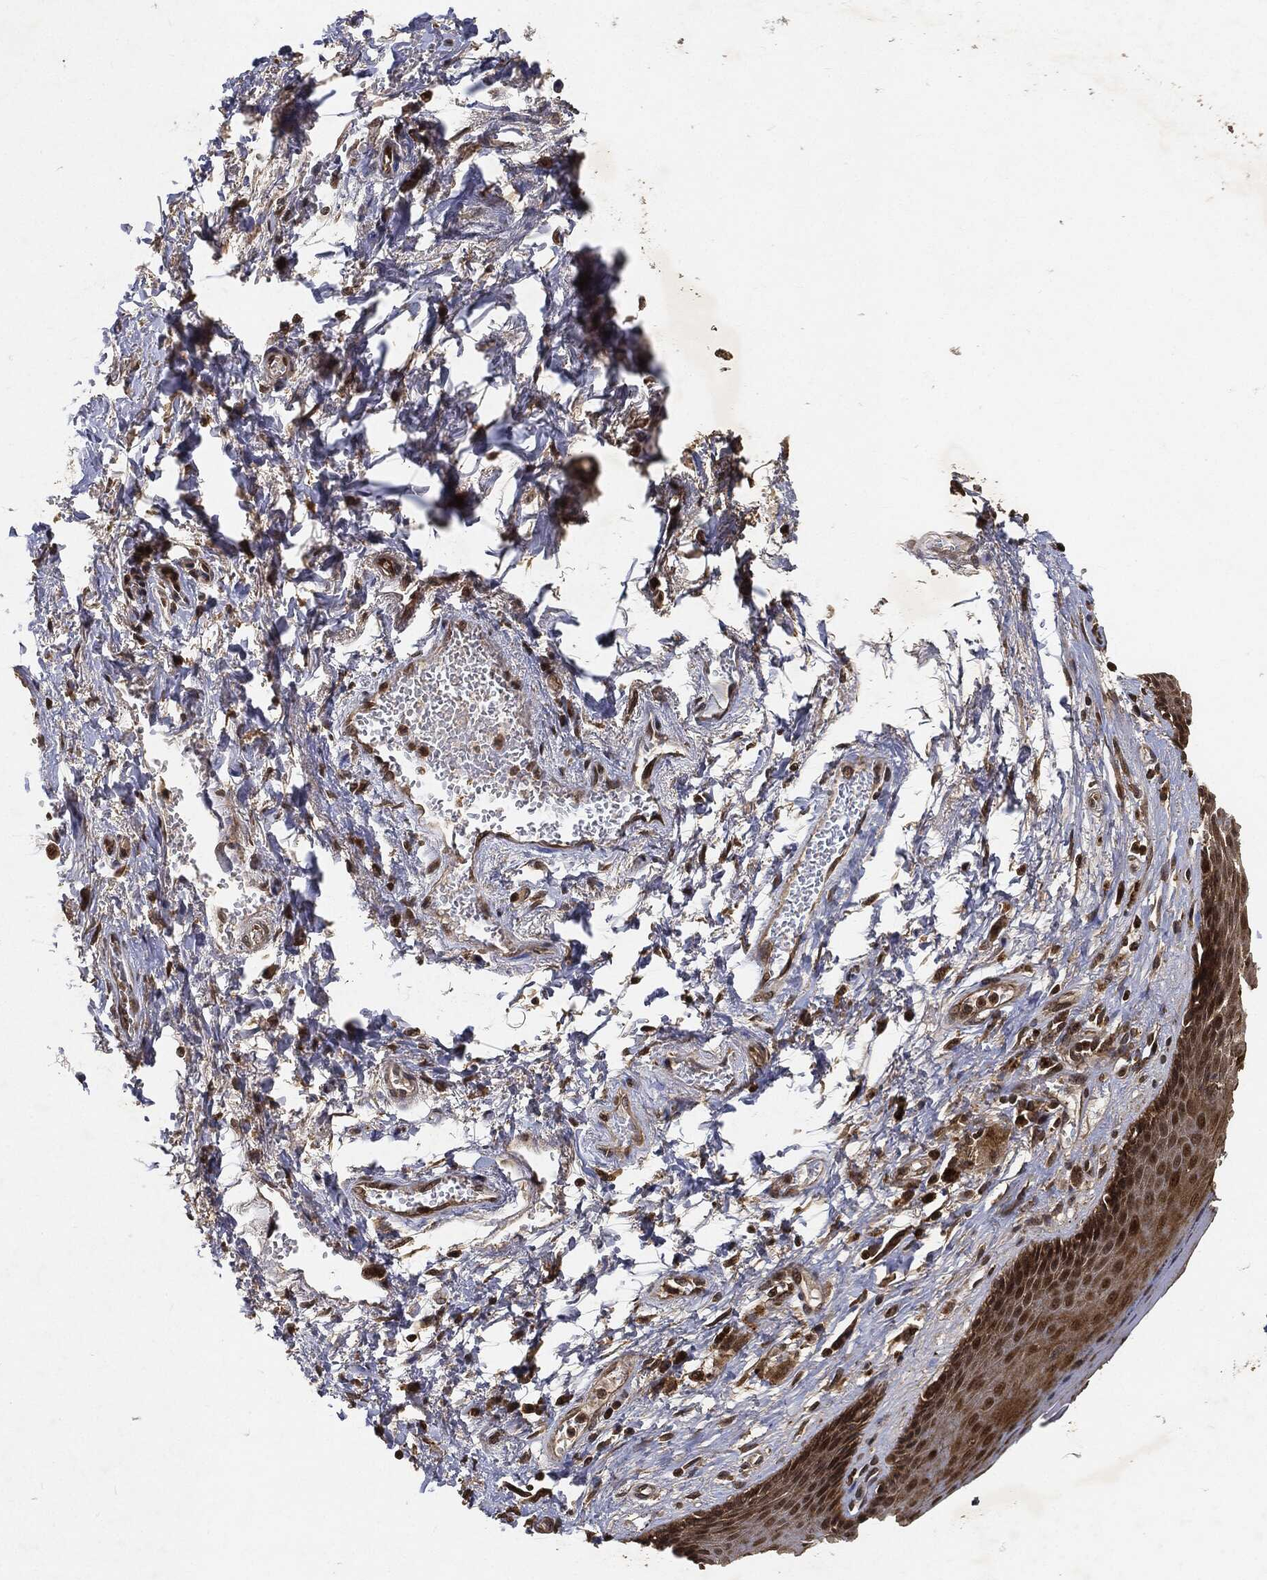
{"staining": {"intensity": "moderate", "quantity": ">75%", "location": "cytoplasmic/membranous,nuclear"}, "tissue": "skin", "cell_type": "Epidermal cells", "image_type": "normal", "snomed": [{"axis": "morphology", "description": "Normal tissue, NOS"}, {"axis": "morphology", "description": "Adenocarcinoma, NOS"}, {"axis": "topography", "description": "Rectum"}, {"axis": "topography", "description": "Anal"}], "caption": "Immunohistochemical staining of benign skin exhibits moderate cytoplasmic/membranous,nuclear protein positivity in about >75% of epidermal cells.", "gene": "ZNF226", "patient": {"sex": "female", "age": 68}}